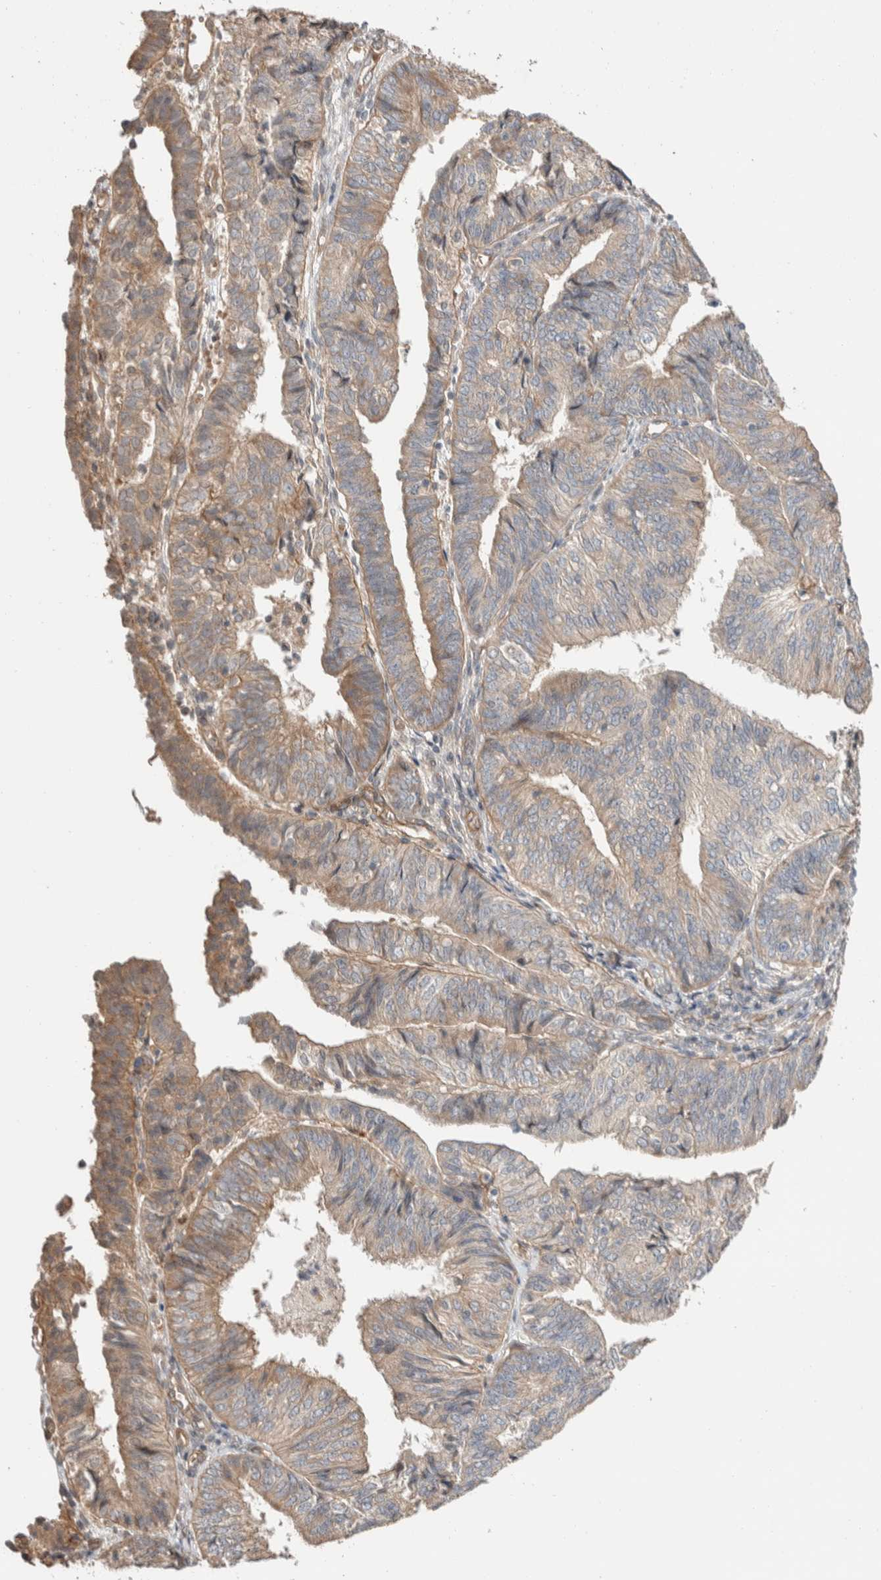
{"staining": {"intensity": "weak", "quantity": ">75%", "location": "cytoplasmic/membranous"}, "tissue": "endometrial cancer", "cell_type": "Tumor cells", "image_type": "cancer", "snomed": [{"axis": "morphology", "description": "Adenocarcinoma, NOS"}, {"axis": "topography", "description": "Endometrium"}], "caption": "Protein staining reveals weak cytoplasmic/membranous staining in approximately >75% of tumor cells in endometrial cancer.", "gene": "ERC1", "patient": {"sex": "female", "age": 58}}